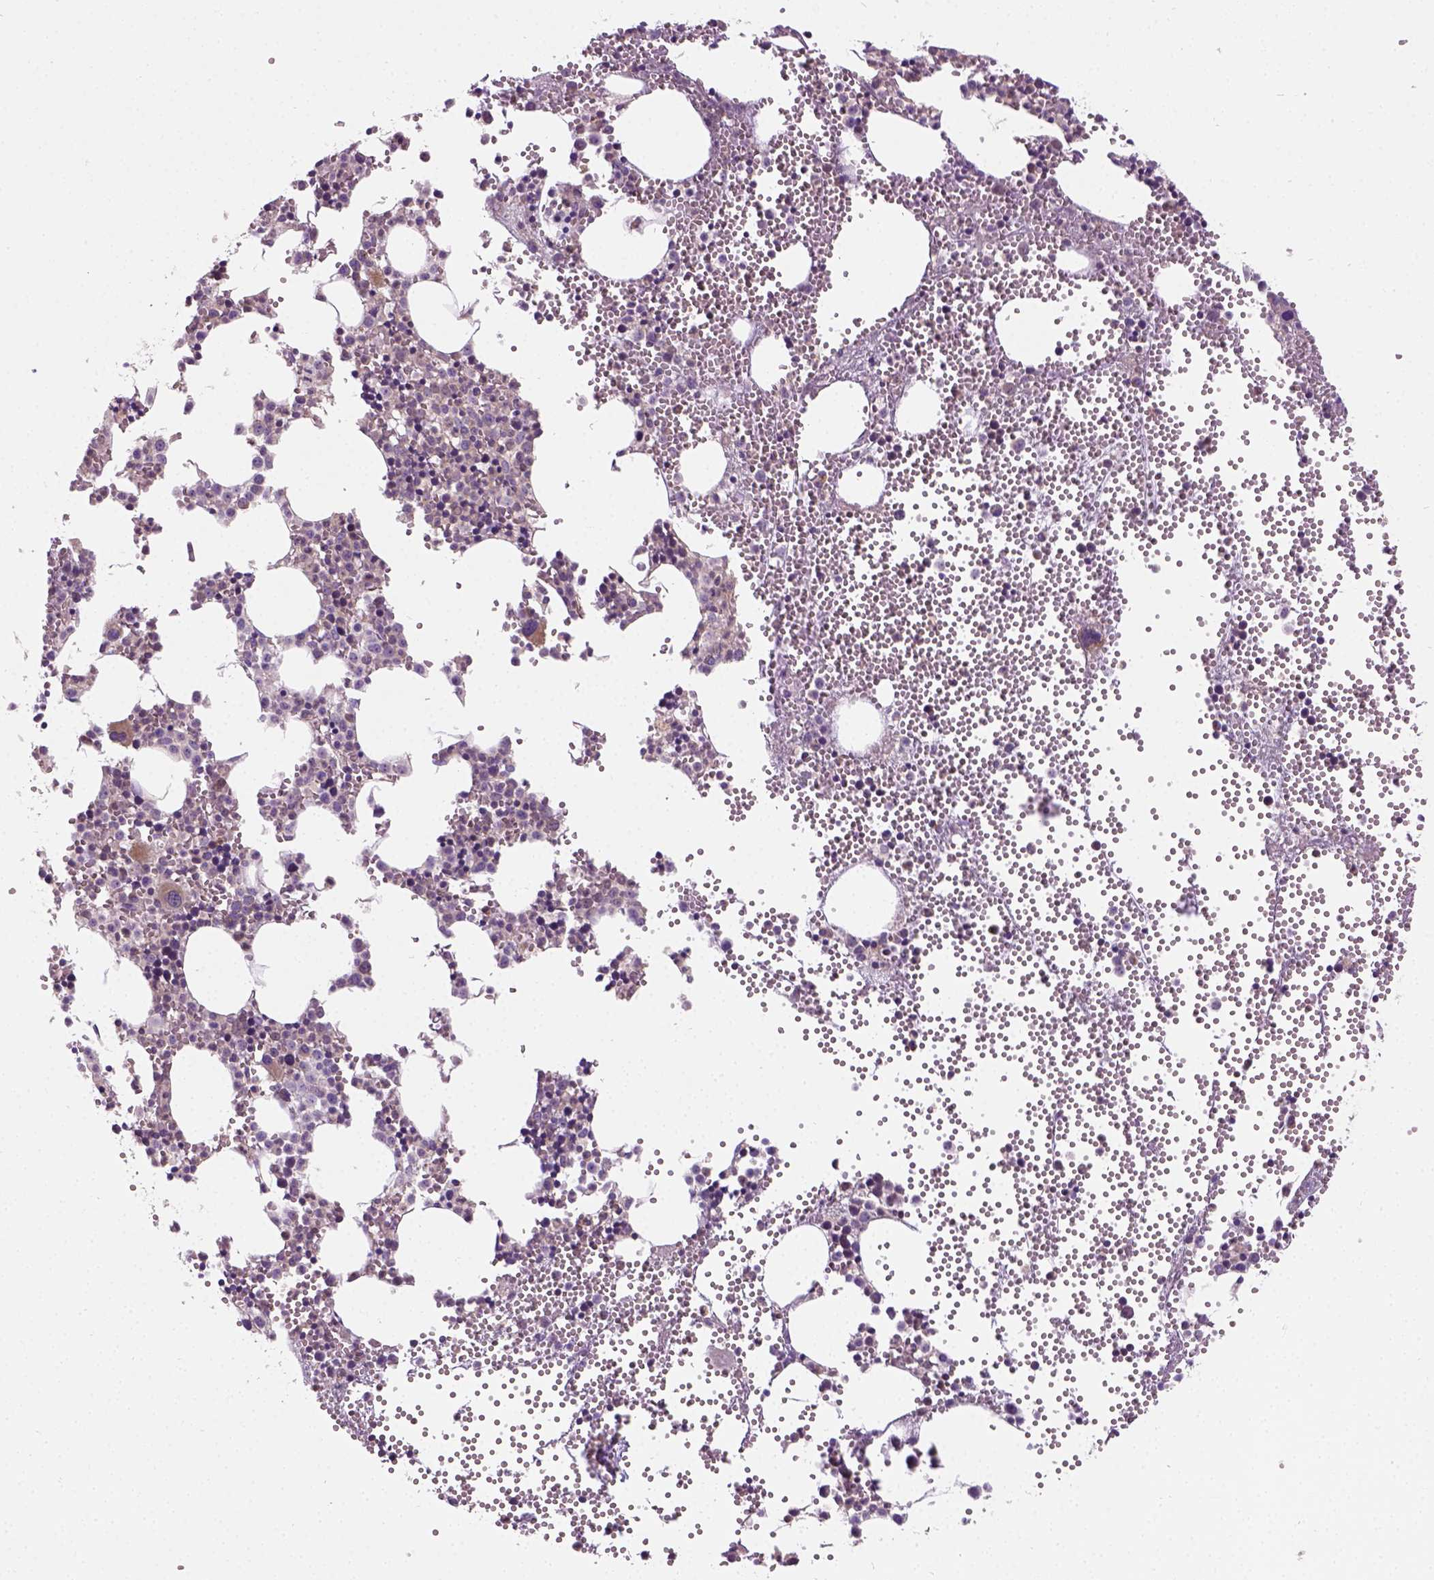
{"staining": {"intensity": "weak", "quantity": ">75%", "location": "cytoplasmic/membranous"}, "tissue": "bone marrow", "cell_type": "Hematopoietic cells", "image_type": "normal", "snomed": [{"axis": "morphology", "description": "Normal tissue, NOS"}, {"axis": "topography", "description": "Bone marrow"}], "caption": "Human bone marrow stained for a protein (brown) displays weak cytoplasmic/membranous positive expression in about >75% of hematopoietic cells.", "gene": "CRACR2A", "patient": {"sex": "male", "age": 89}}